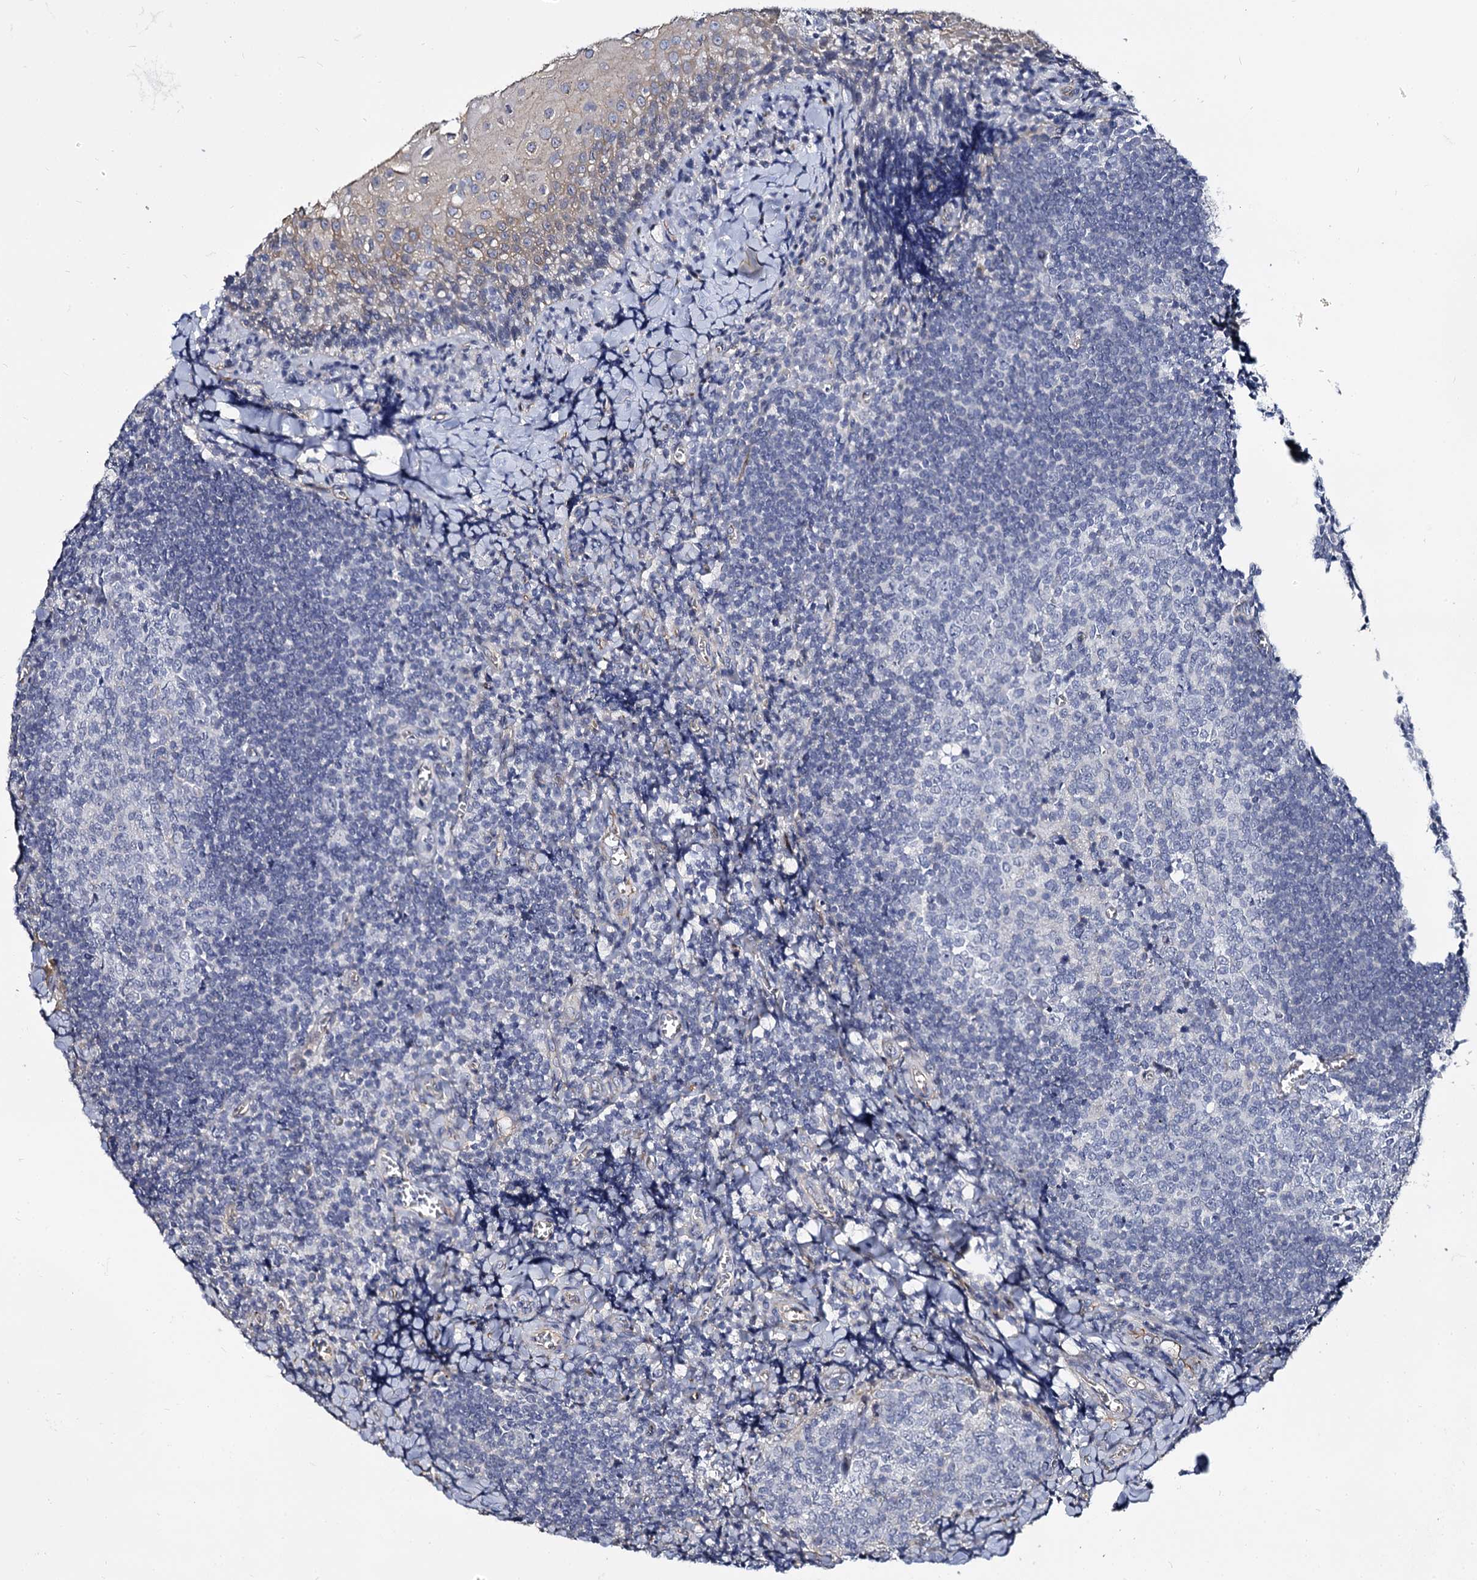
{"staining": {"intensity": "negative", "quantity": "none", "location": "none"}, "tissue": "tonsil", "cell_type": "Germinal center cells", "image_type": "normal", "snomed": [{"axis": "morphology", "description": "Normal tissue, NOS"}, {"axis": "topography", "description": "Tonsil"}], "caption": "IHC photomicrograph of normal tonsil: human tonsil stained with DAB (3,3'-diaminobenzidine) exhibits no significant protein staining in germinal center cells.", "gene": "CBFB", "patient": {"sex": "male", "age": 27}}